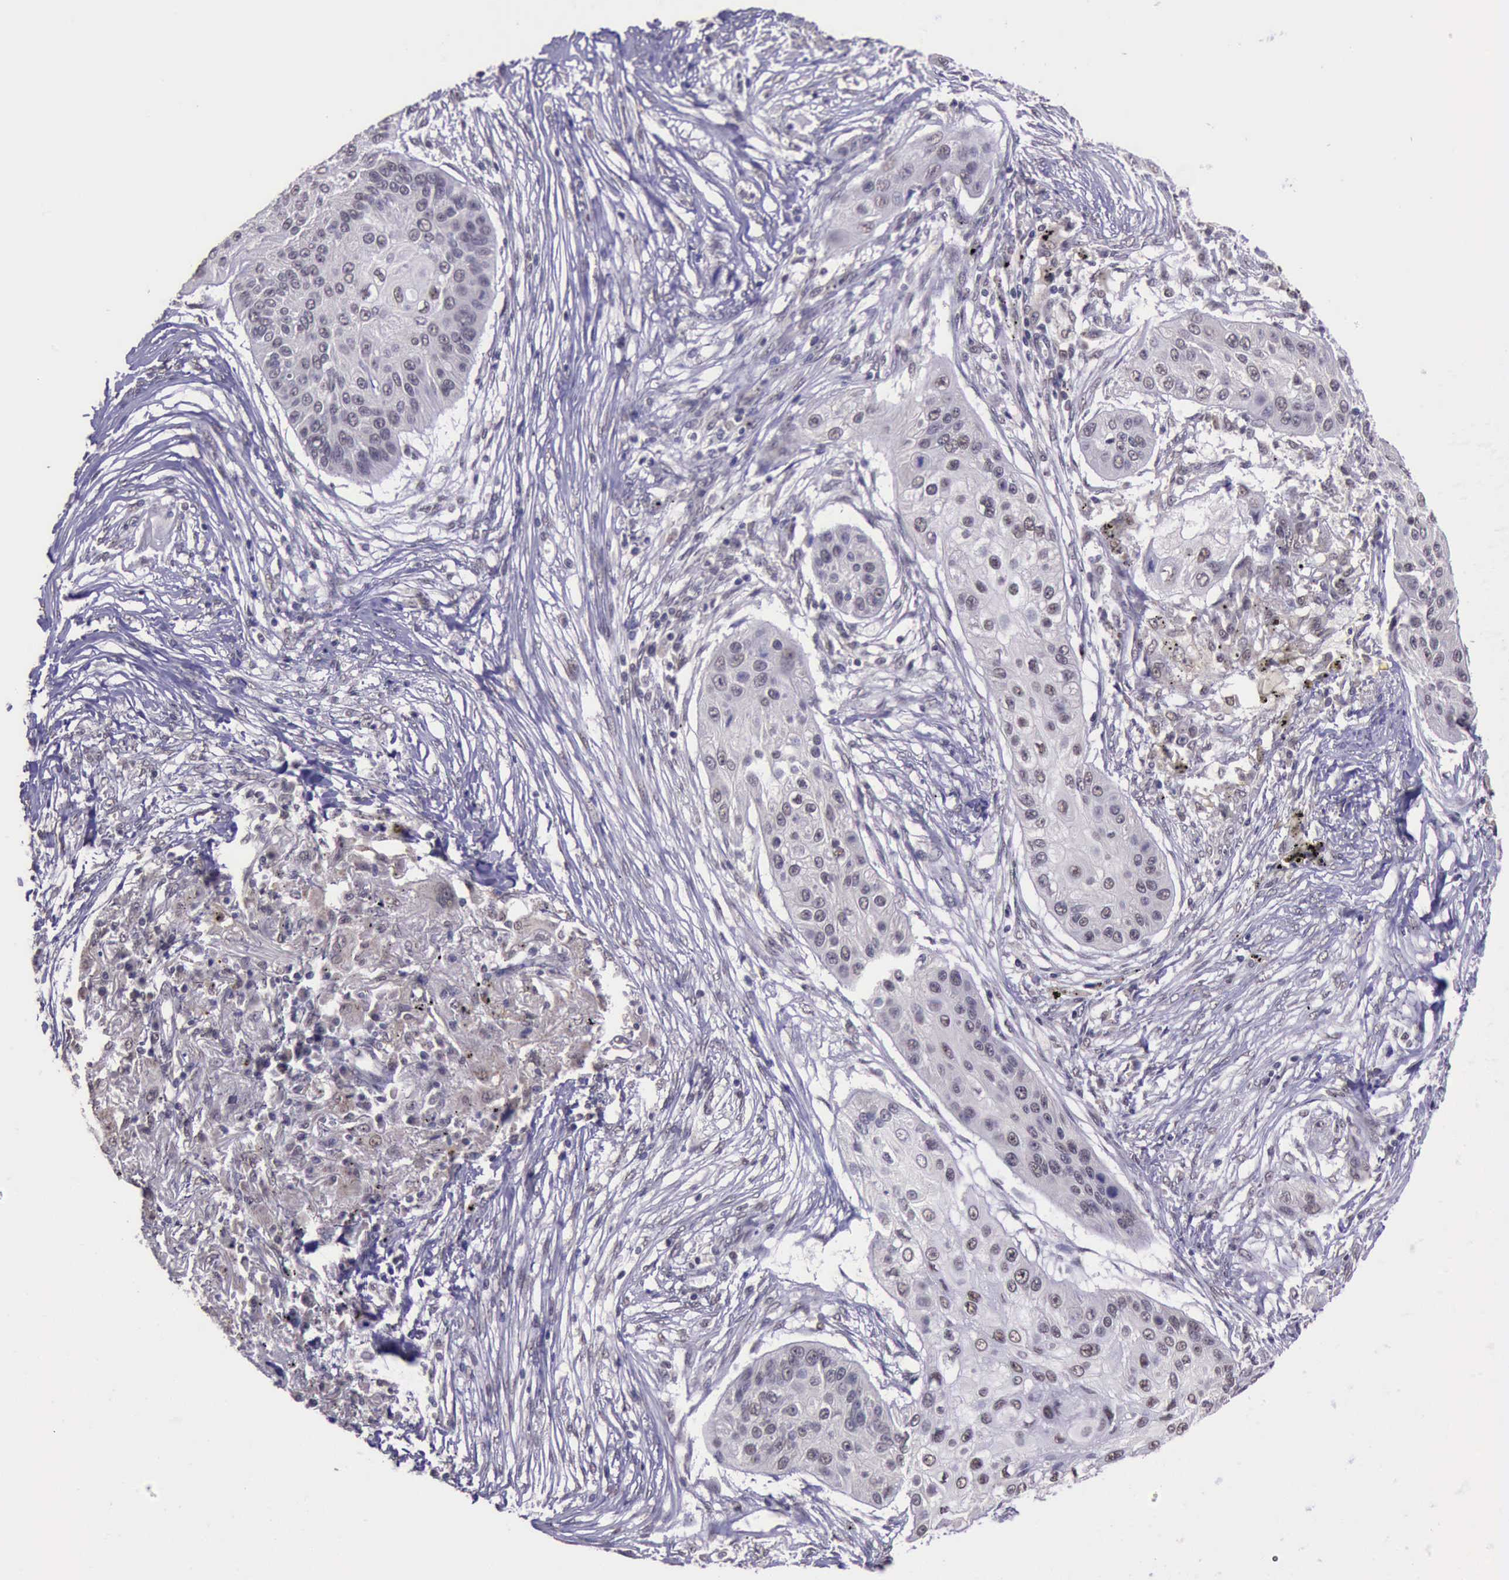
{"staining": {"intensity": "weak", "quantity": "<25%", "location": "nuclear"}, "tissue": "lung cancer", "cell_type": "Tumor cells", "image_type": "cancer", "snomed": [{"axis": "morphology", "description": "Squamous cell carcinoma, NOS"}, {"axis": "topography", "description": "Lung"}], "caption": "The IHC photomicrograph has no significant staining in tumor cells of lung cancer (squamous cell carcinoma) tissue.", "gene": "PRPF39", "patient": {"sex": "male", "age": 71}}